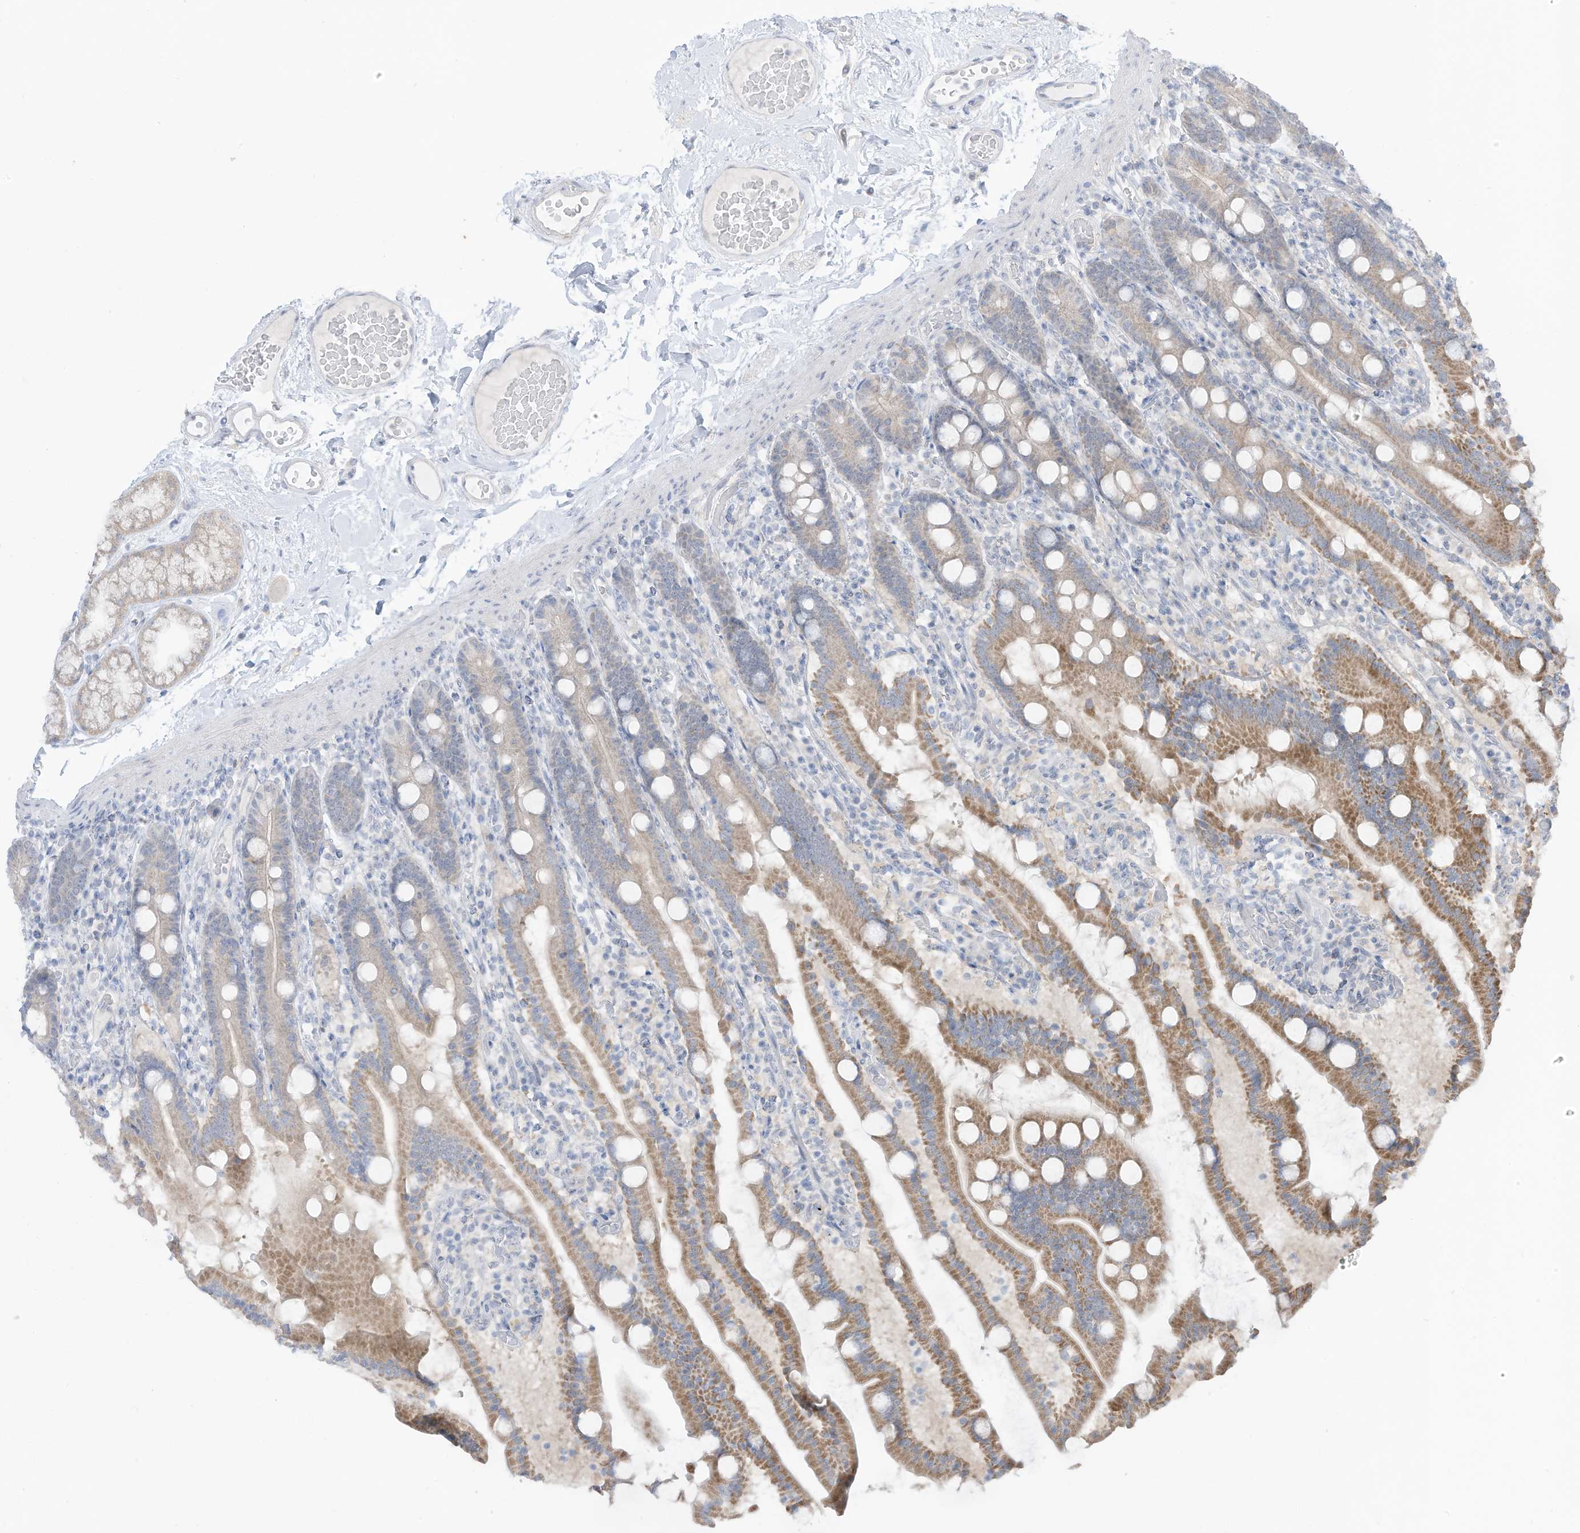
{"staining": {"intensity": "moderate", "quantity": ">75%", "location": "cytoplasmic/membranous"}, "tissue": "duodenum", "cell_type": "Glandular cells", "image_type": "normal", "snomed": [{"axis": "morphology", "description": "Normal tissue, NOS"}, {"axis": "topography", "description": "Duodenum"}], "caption": "DAB (3,3'-diaminobenzidine) immunohistochemical staining of unremarkable duodenum reveals moderate cytoplasmic/membranous protein positivity in approximately >75% of glandular cells. Nuclei are stained in blue.", "gene": "OGT", "patient": {"sex": "male", "age": 55}}